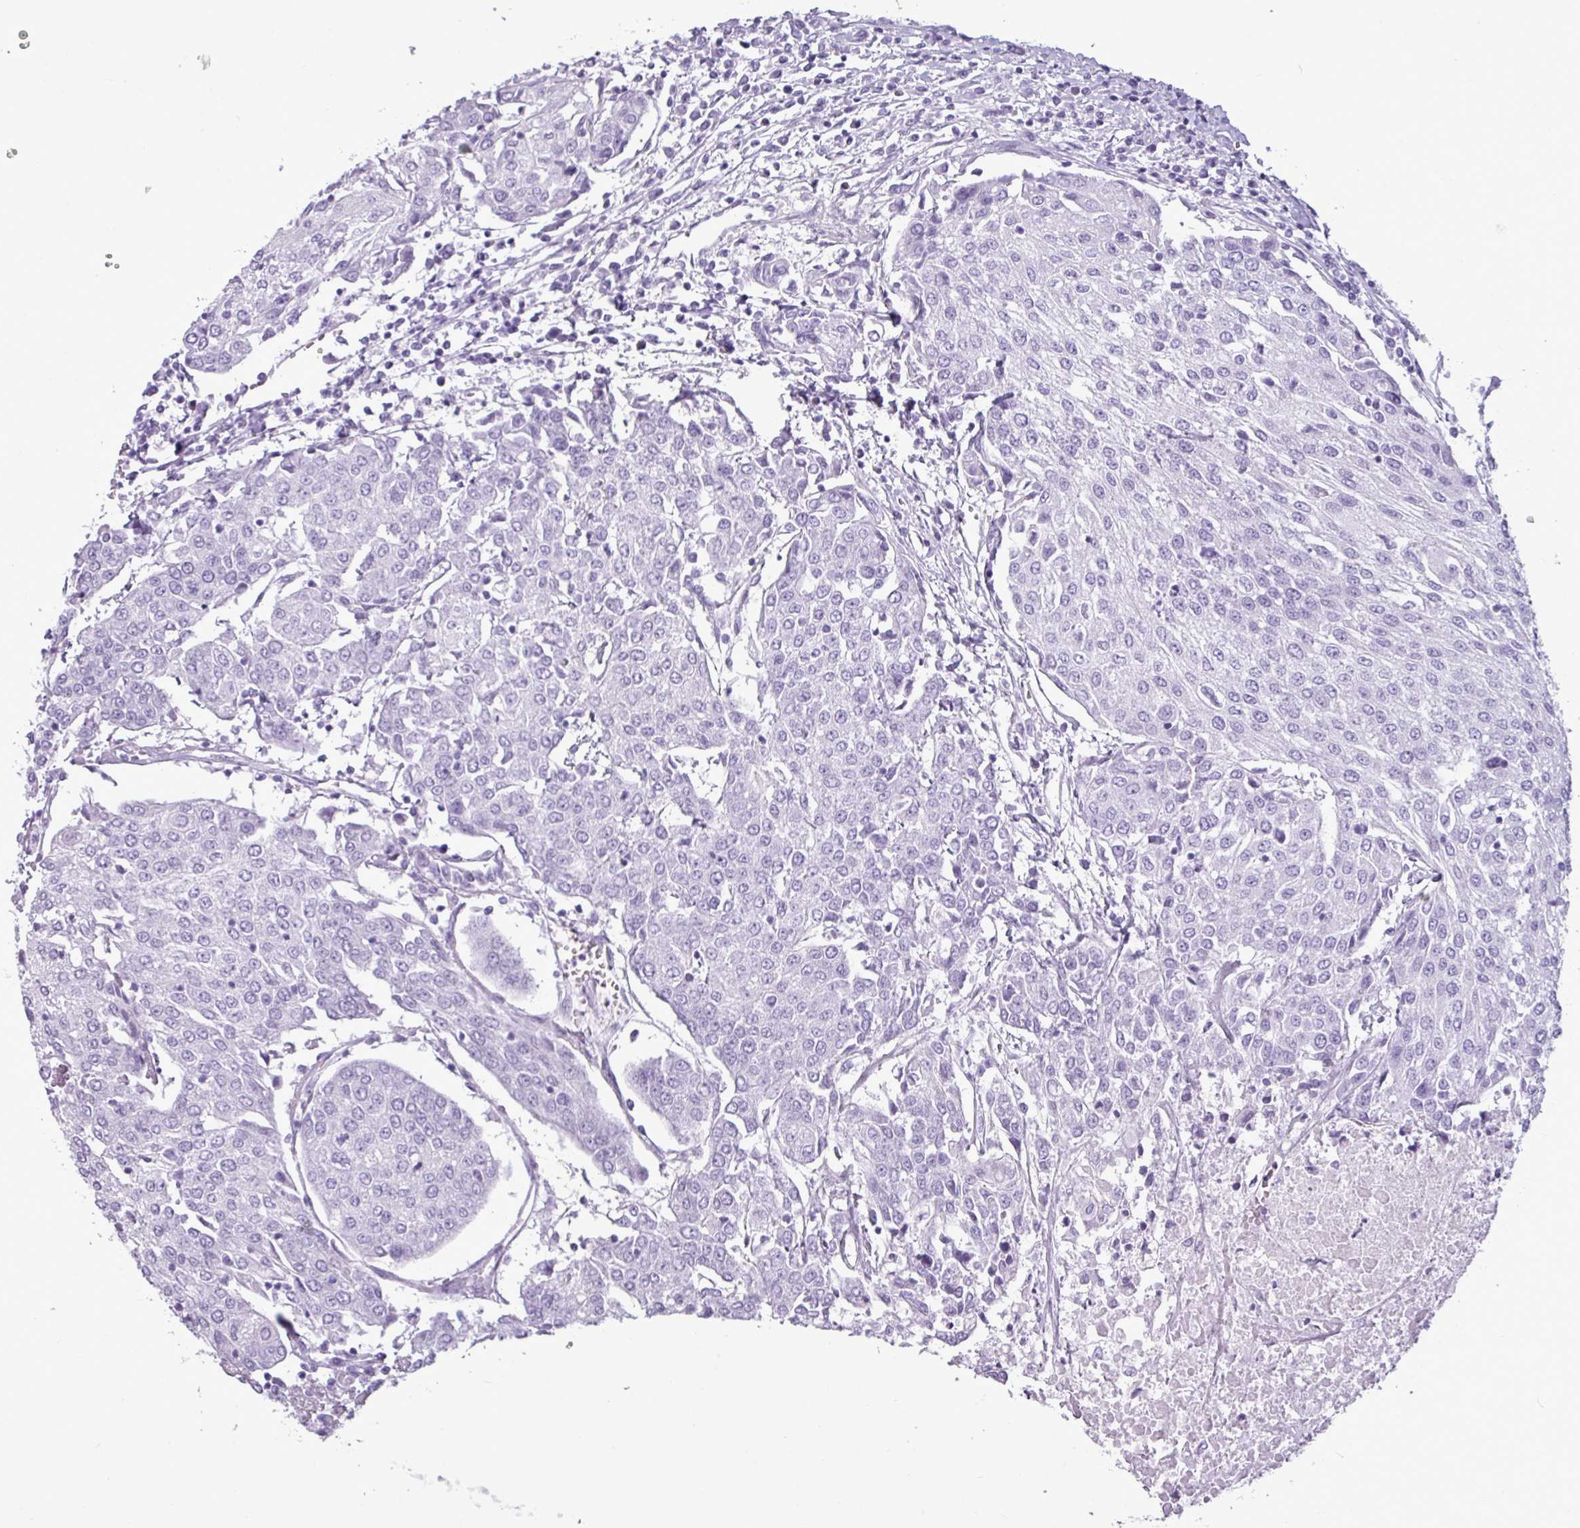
{"staining": {"intensity": "negative", "quantity": "none", "location": "none"}, "tissue": "urothelial cancer", "cell_type": "Tumor cells", "image_type": "cancer", "snomed": [{"axis": "morphology", "description": "Urothelial carcinoma, High grade"}, {"axis": "topography", "description": "Urinary bladder"}], "caption": "DAB (3,3'-diaminobenzidine) immunohistochemical staining of high-grade urothelial carcinoma exhibits no significant expression in tumor cells.", "gene": "AMY1B", "patient": {"sex": "female", "age": 85}}